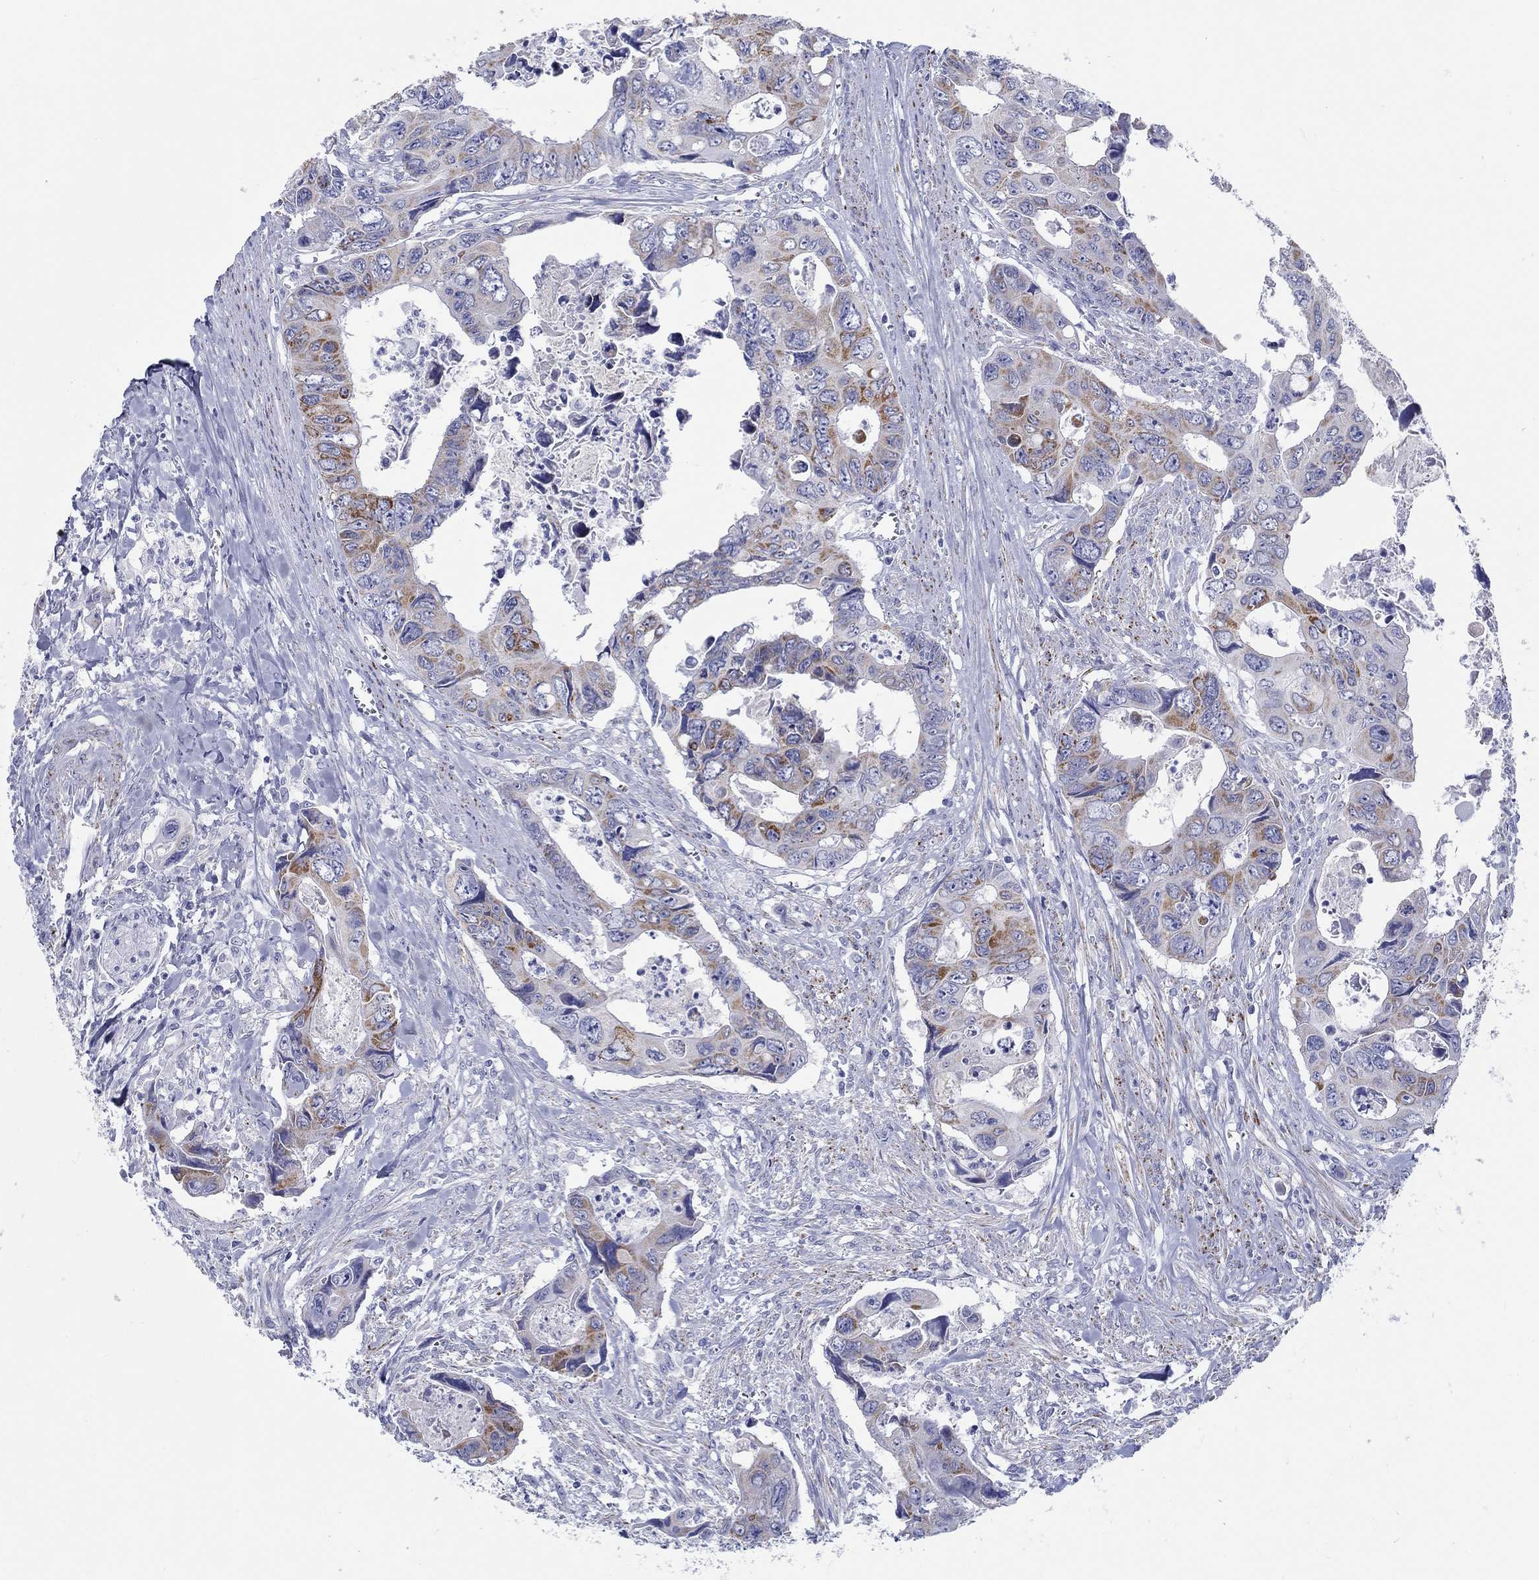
{"staining": {"intensity": "strong", "quantity": "25%-75%", "location": "cytoplasmic/membranous"}, "tissue": "colorectal cancer", "cell_type": "Tumor cells", "image_type": "cancer", "snomed": [{"axis": "morphology", "description": "Adenocarcinoma, NOS"}, {"axis": "topography", "description": "Rectum"}], "caption": "Immunohistochemistry staining of colorectal cancer (adenocarcinoma), which demonstrates high levels of strong cytoplasmic/membranous positivity in about 25%-75% of tumor cells indicating strong cytoplasmic/membranous protein positivity. The staining was performed using DAB (3,3'-diaminobenzidine) (brown) for protein detection and nuclei were counterstained in hematoxylin (blue).", "gene": "H1-1", "patient": {"sex": "male", "age": 62}}